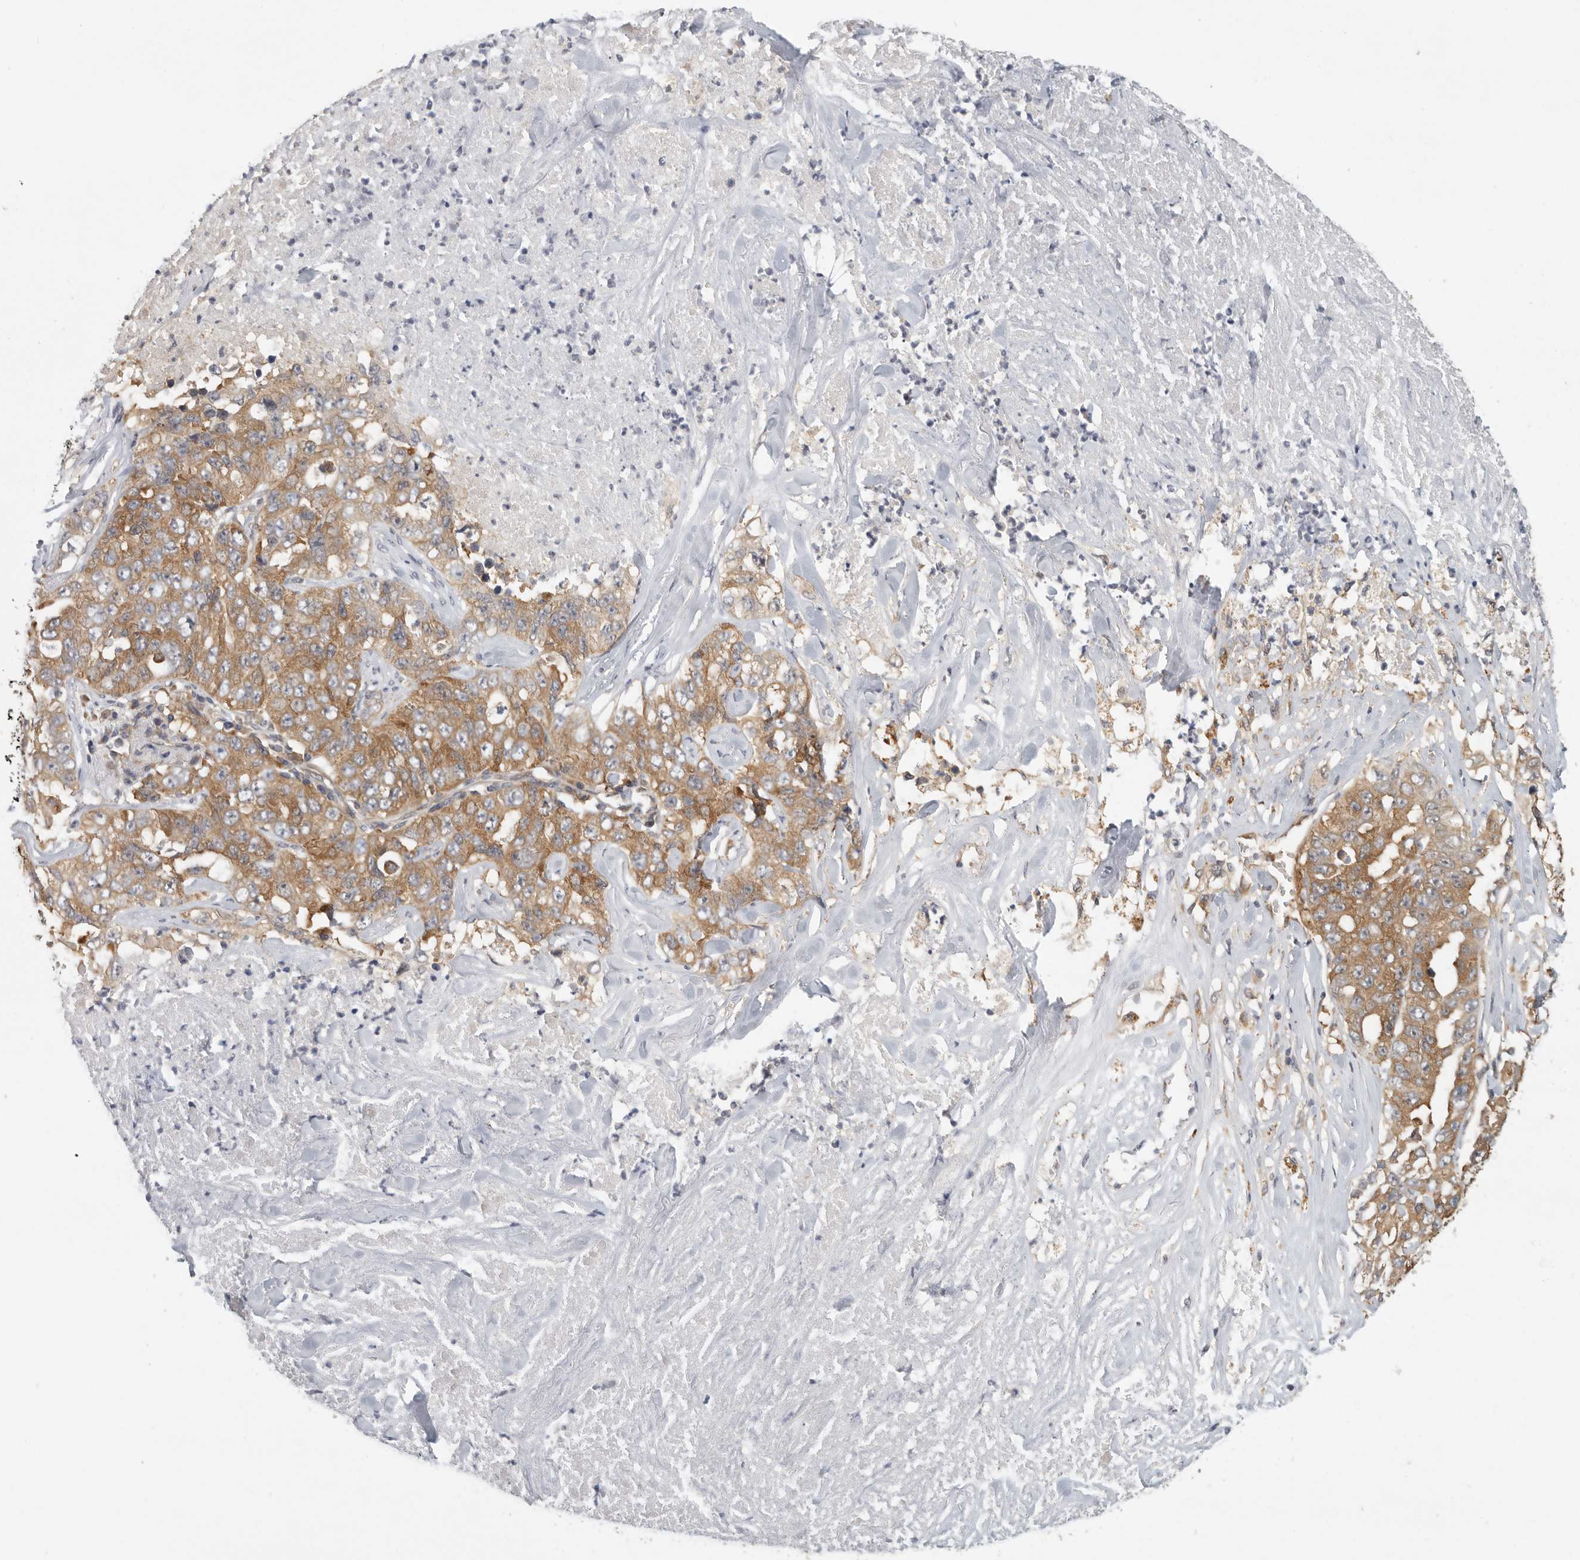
{"staining": {"intensity": "moderate", "quantity": "25%-75%", "location": "cytoplasmic/membranous"}, "tissue": "lung cancer", "cell_type": "Tumor cells", "image_type": "cancer", "snomed": [{"axis": "morphology", "description": "Adenocarcinoma, NOS"}, {"axis": "topography", "description": "Lung"}], "caption": "Human lung adenocarcinoma stained with a protein marker exhibits moderate staining in tumor cells.", "gene": "CCT8", "patient": {"sex": "female", "age": 51}}